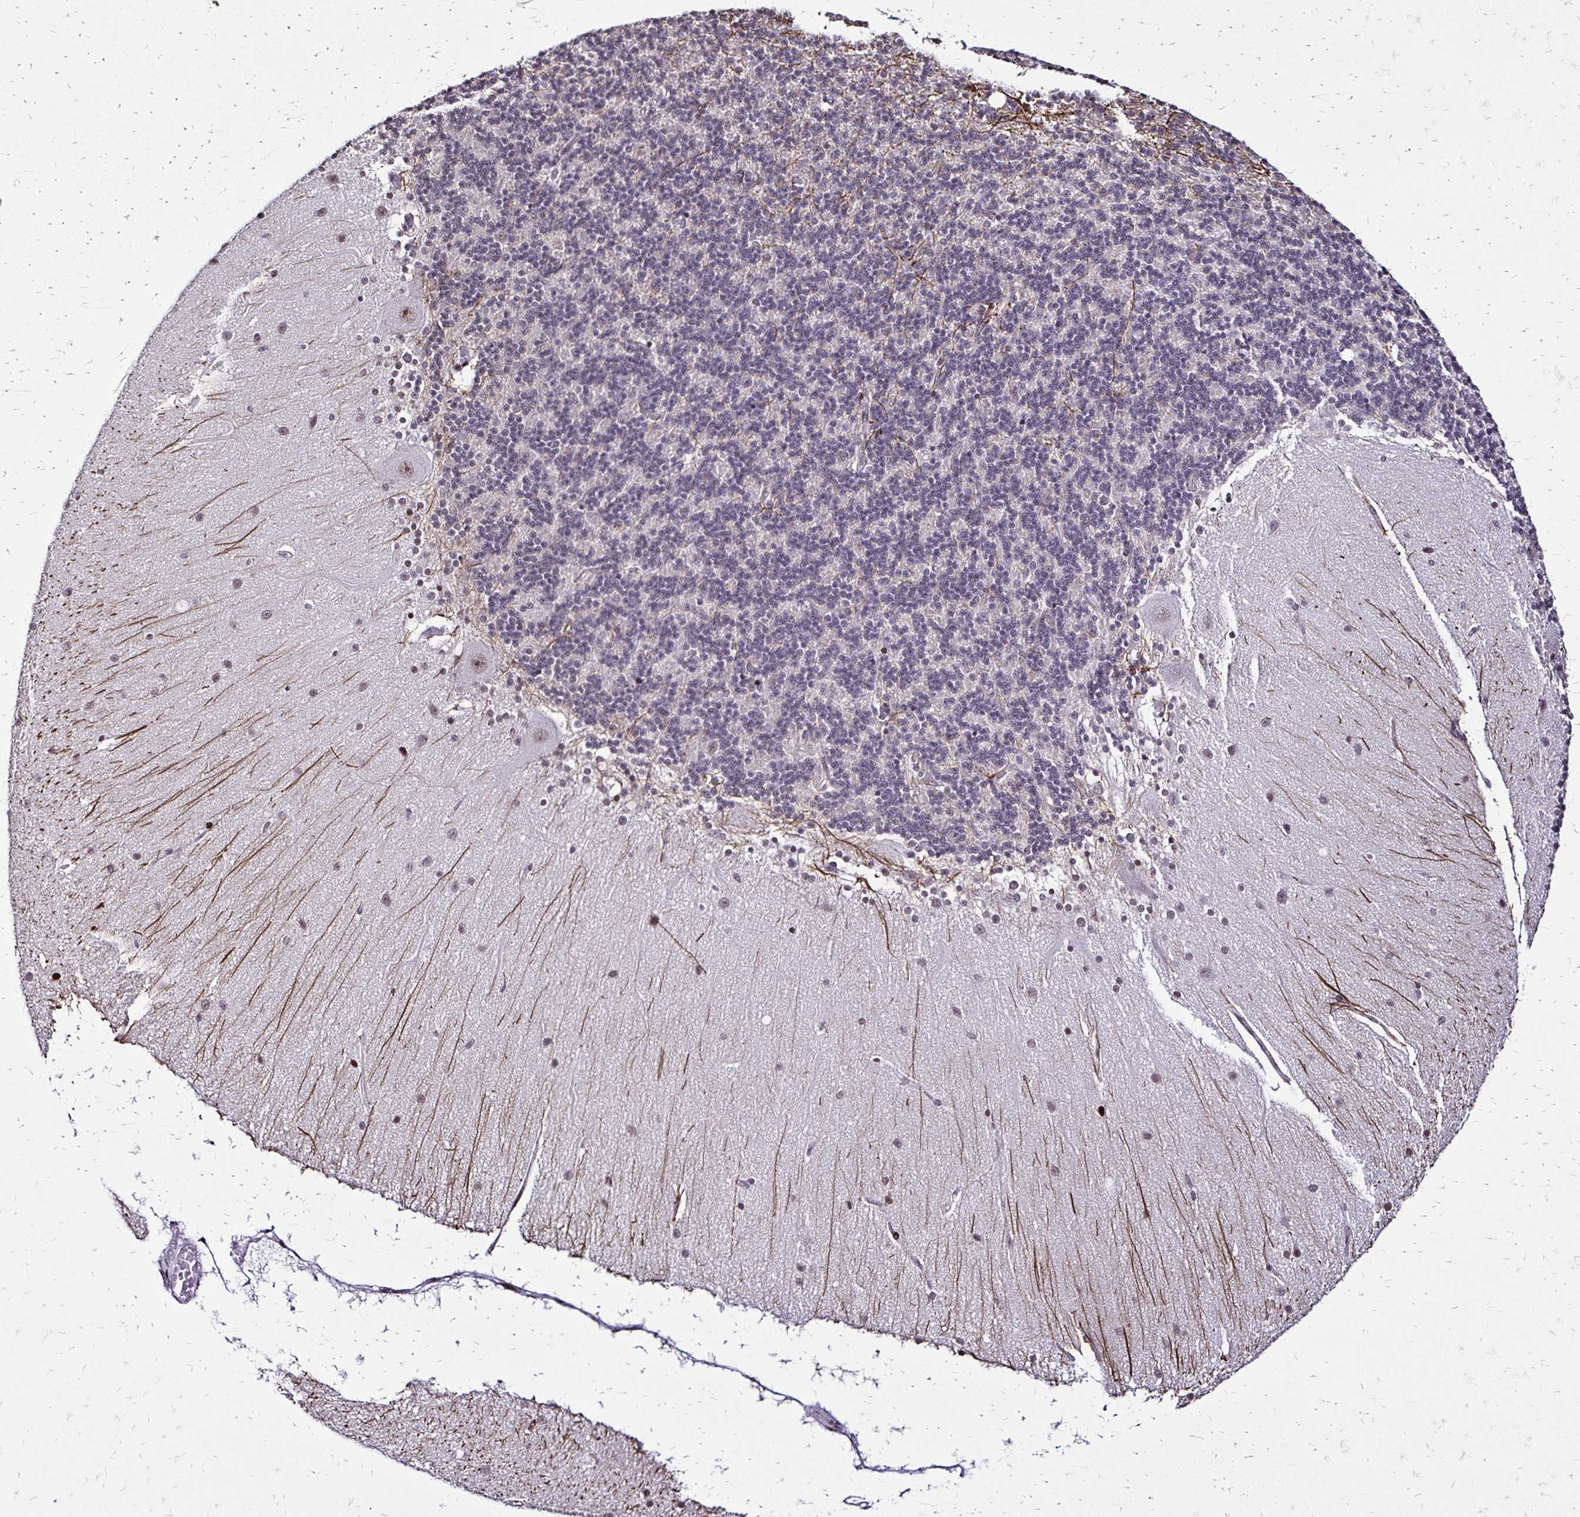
{"staining": {"intensity": "negative", "quantity": "none", "location": "none"}, "tissue": "cerebellum", "cell_type": "Cells in granular layer", "image_type": "normal", "snomed": [{"axis": "morphology", "description": "Normal tissue, NOS"}, {"axis": "topography", "description": "Cerebellum"}], "caption": "DAB immunohistochemical staining of normal cerebellum exhibits no significant staining in cells in granular layer.", "gene": "TOB1", "patient": {"sex": "female", "age": 54}}